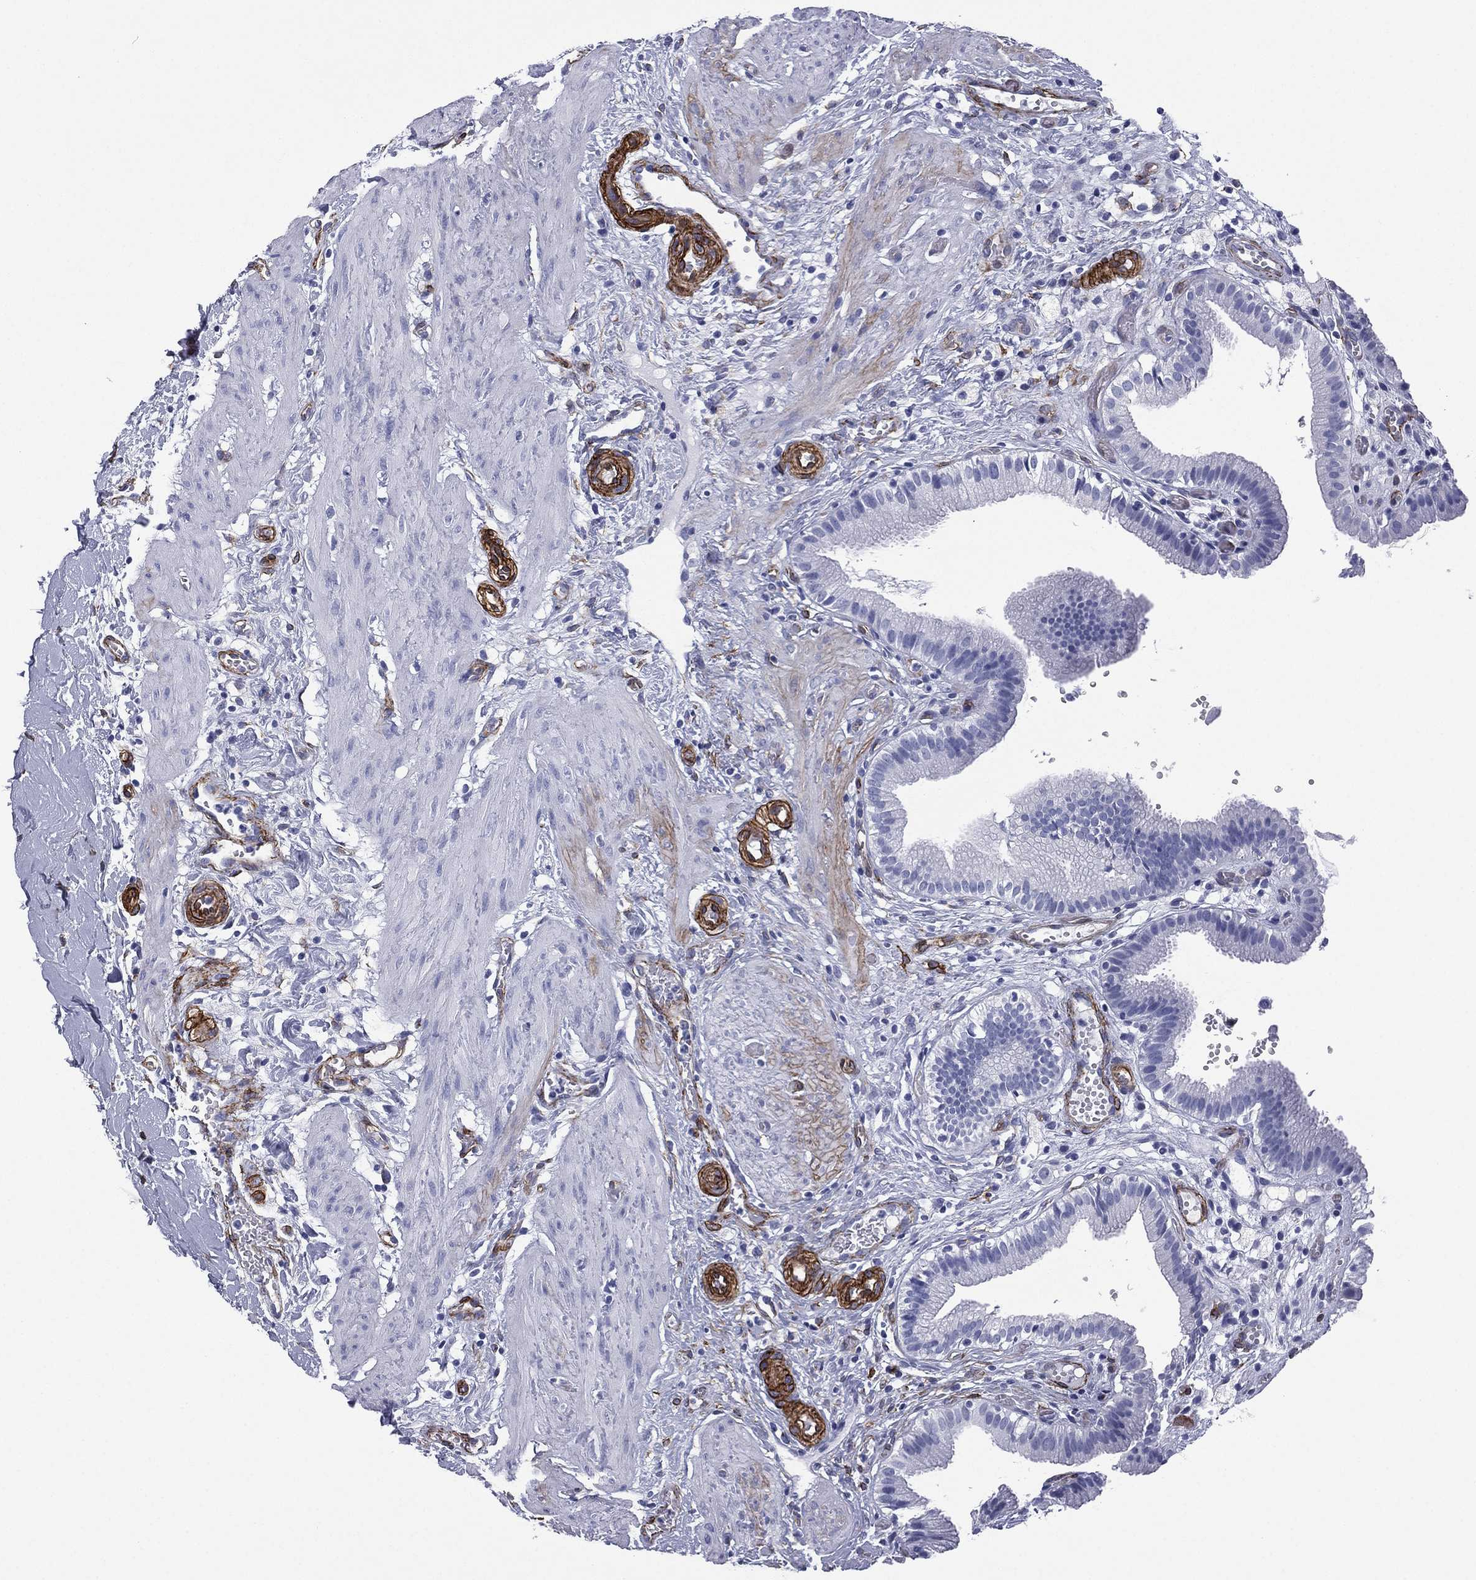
{"staining": {"intensity": "negative", "quantity": "none", "location": "none"}, "tissue": "gallbladder", "cell_type": "Glandular cells", "image_type": "normal", "snomed": [{"axis": "morphology", "description": "Normal tissue, NOS"}, {"axis": "topography", "description": "Gallbladder"}], "caption": "High power microscopy histopathology image of an immunohistochemistry (IHC) image of unremarkable gallbladder, revealing no significant positivity in glandular cells.", "gene": "CAVIN3", "patient": {"sex": "female", "age": 24}}